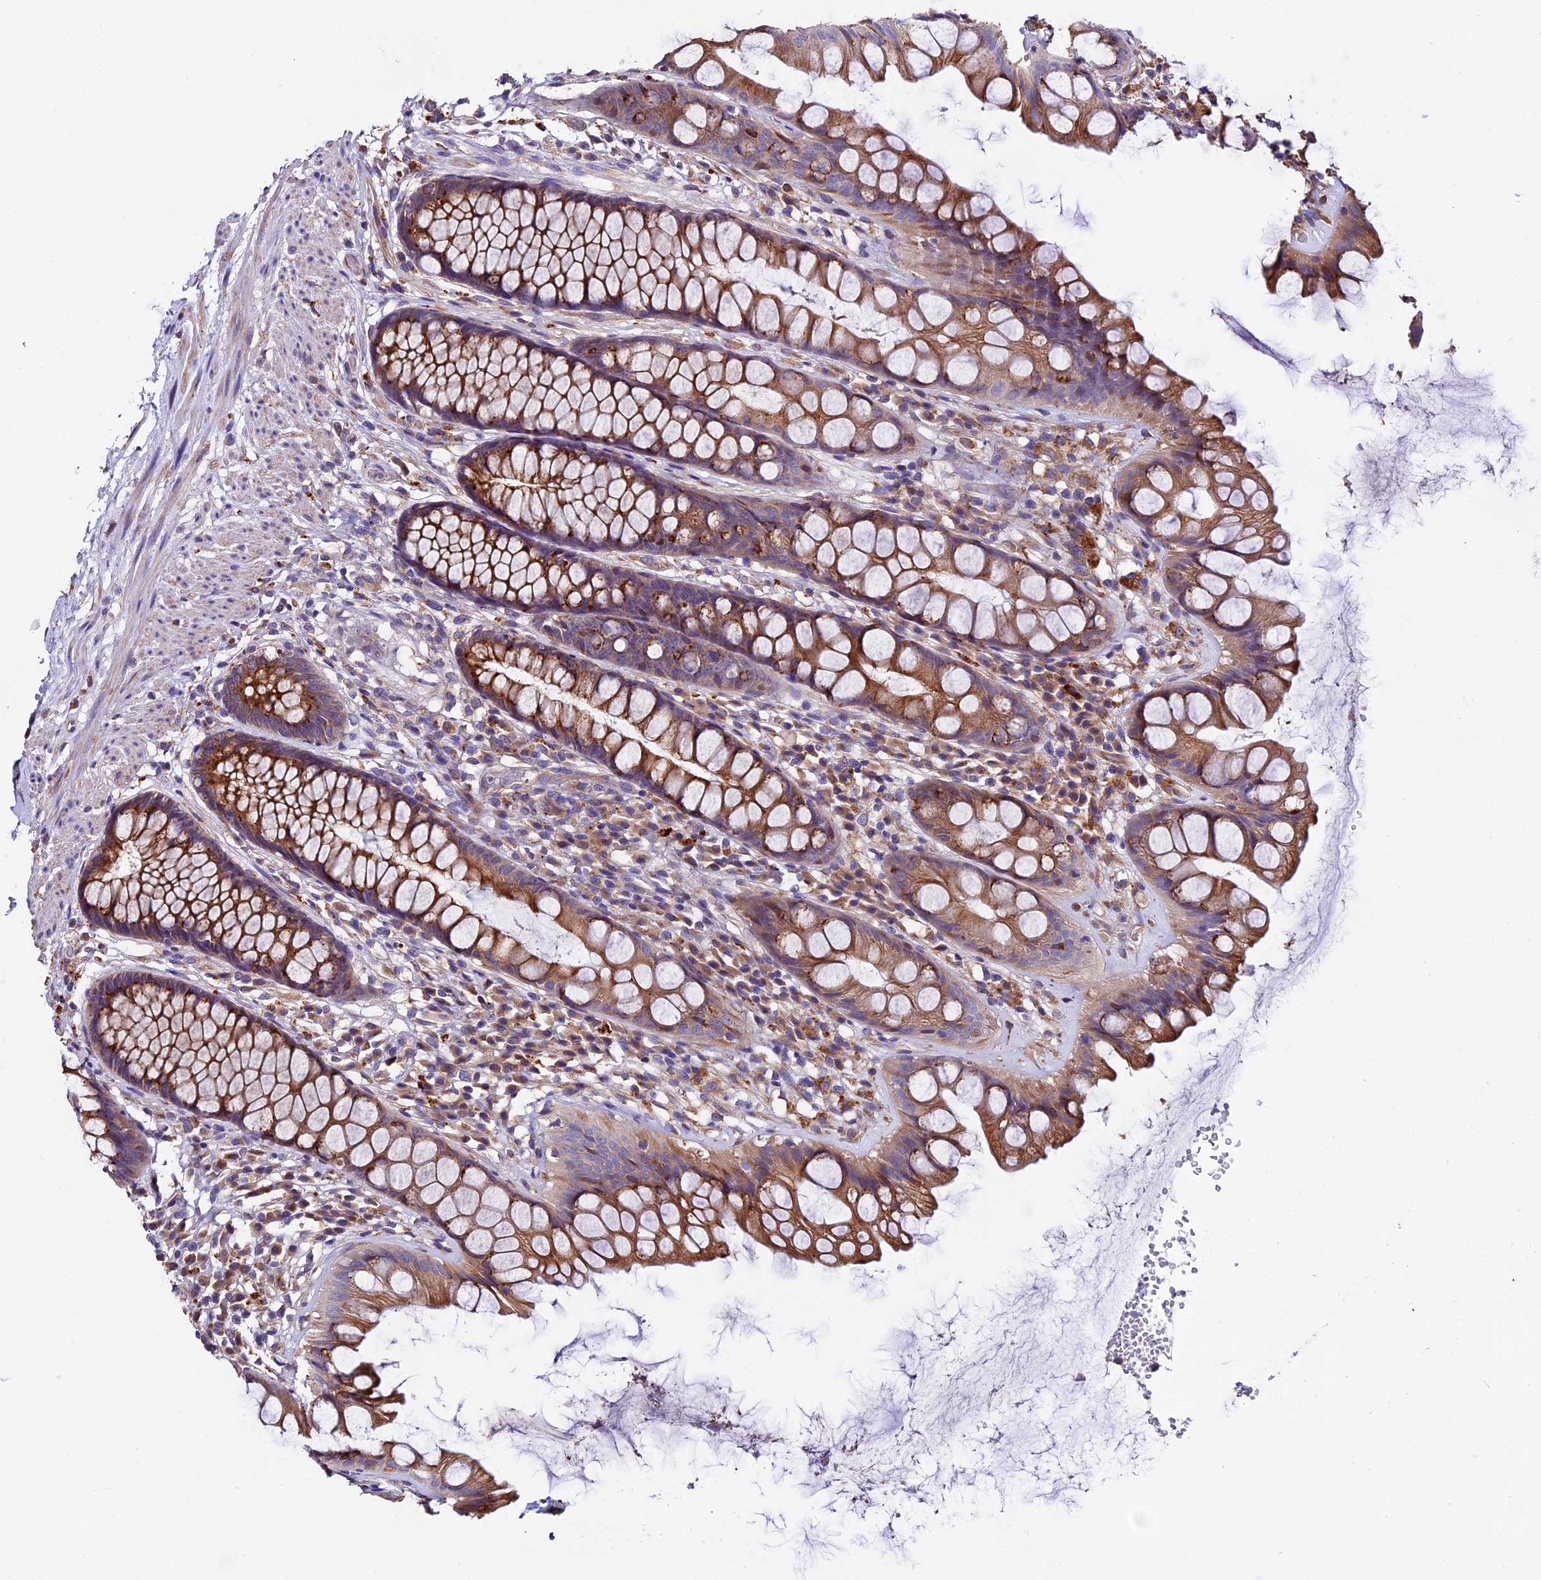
{"staining": {"intensity": "moderate", "quantity": ">75%", "location": "cytoplasmic/membranous"}, "tissue": "rectum", "cell_type": "Glandular cells", "image_type": "normal", "snomed": [{"axis": "morphology", "description": "Normal tissue, NOS"}, {"axis": "topography", "description": "Rectum"}], "caption": "An image of rectum stained for a protein reveals moderate cytoplasmic/membranous brown staining in glandular cells.", "gene": "CLN5", "patient": {"sex": "male", "age": 74}}